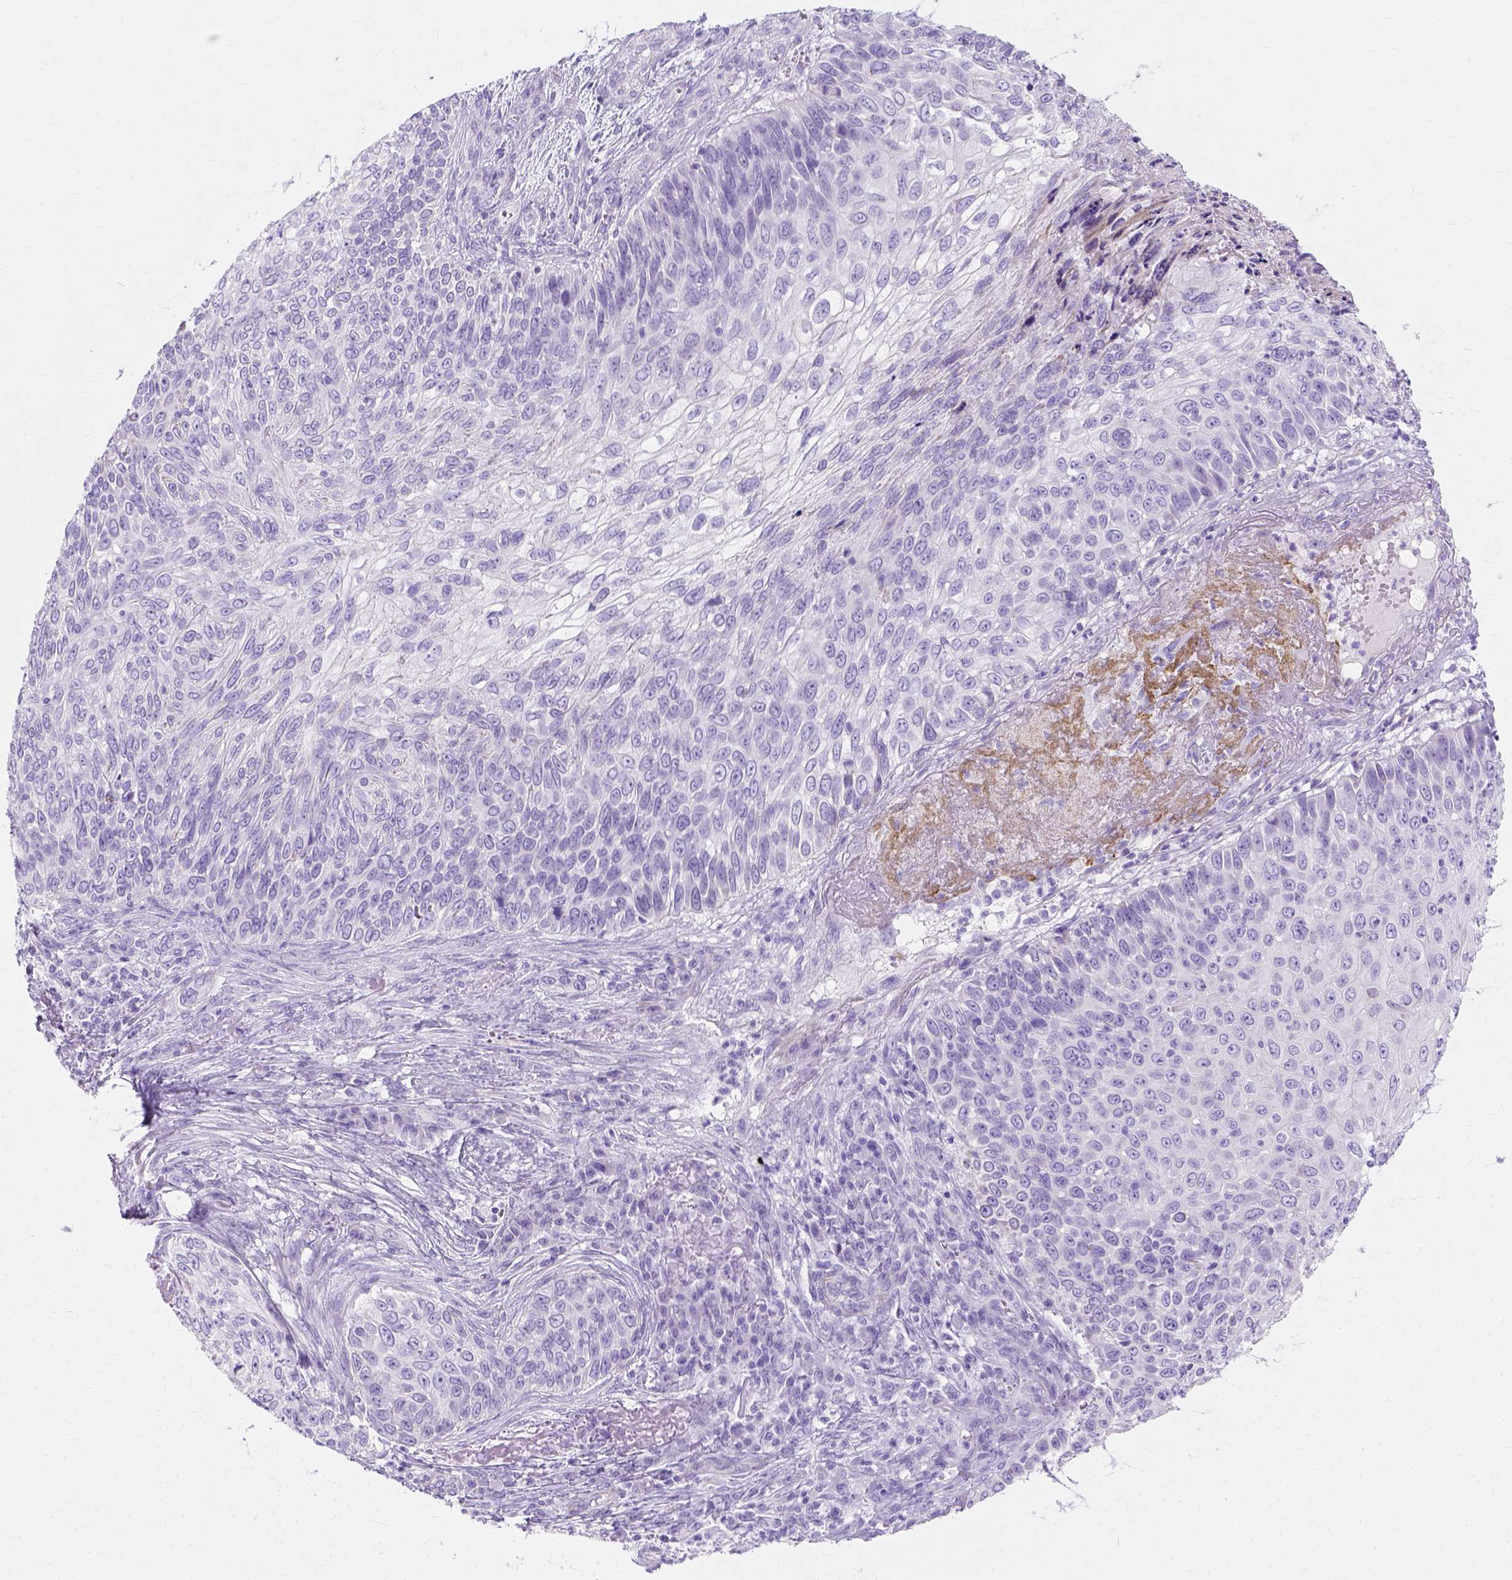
{"staining": {"intensity": "negative", "quantity": "none", "location": "none"}, "tissue": "skin cancer", "cell_type": "Tumor cells", "image_type": "cancer", "snomed": [{"axis": "morphology", "description": "Squamous cell carcinoma, NOS"}, {"axis": "topography", "description": "Skin"}], "caption": "This is an immunohistochemistry micrograph of human skin squamous cell carcinoma. There is no expression in tumor cells.", "gene": "MYH15", "patient": {"sex": "male", "age": 92}}